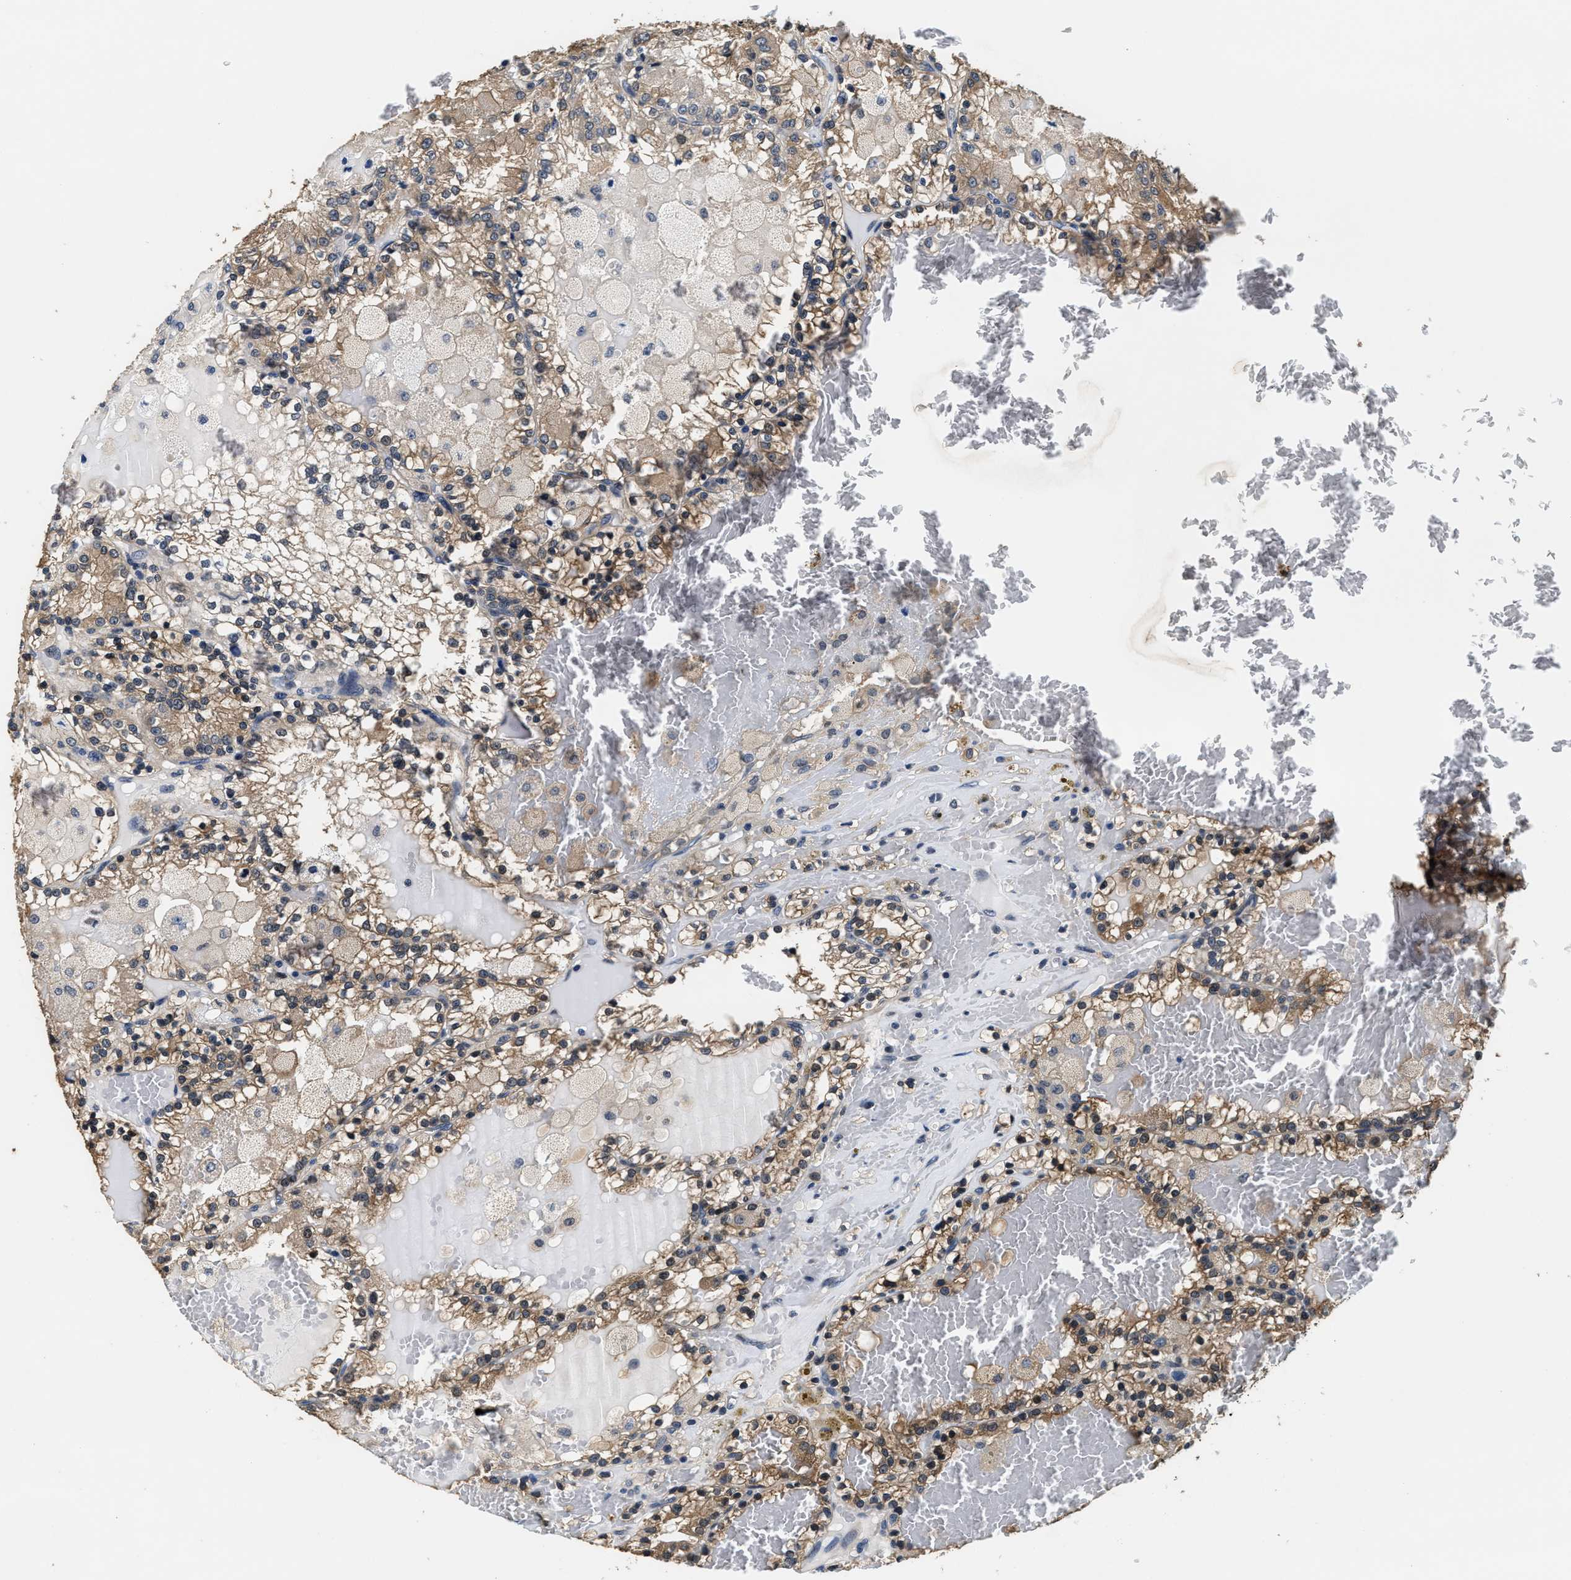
{"staining": {"intensity": "moderate", "quantity": ">75%", "location": "cytoplasmic/membranous"}, "tissue": "renal cancer", "cell_type": "Tumor cells", "image_type": "cancer", "snomed": [{"axis": "morphology", "description": "Adenocarcinoma, NOS"}, {"axis": "topography", "description": "Kidney"}], "caption": "Immunohistochemistry (IHC) staining of adenocarcinoma (renal), which reveals medium levels of moderate cytoplasmic/membranous expression in approximately >75% of tumor cells indicating moderate cytoplasmic/membranous protein expression. The staining was performed using DAB (brown) for protein detection and nuclei were counterstained in hematoxylin (blue).", "gene": "PHPT1", "patient": {"sex": "female", "age": 56}}